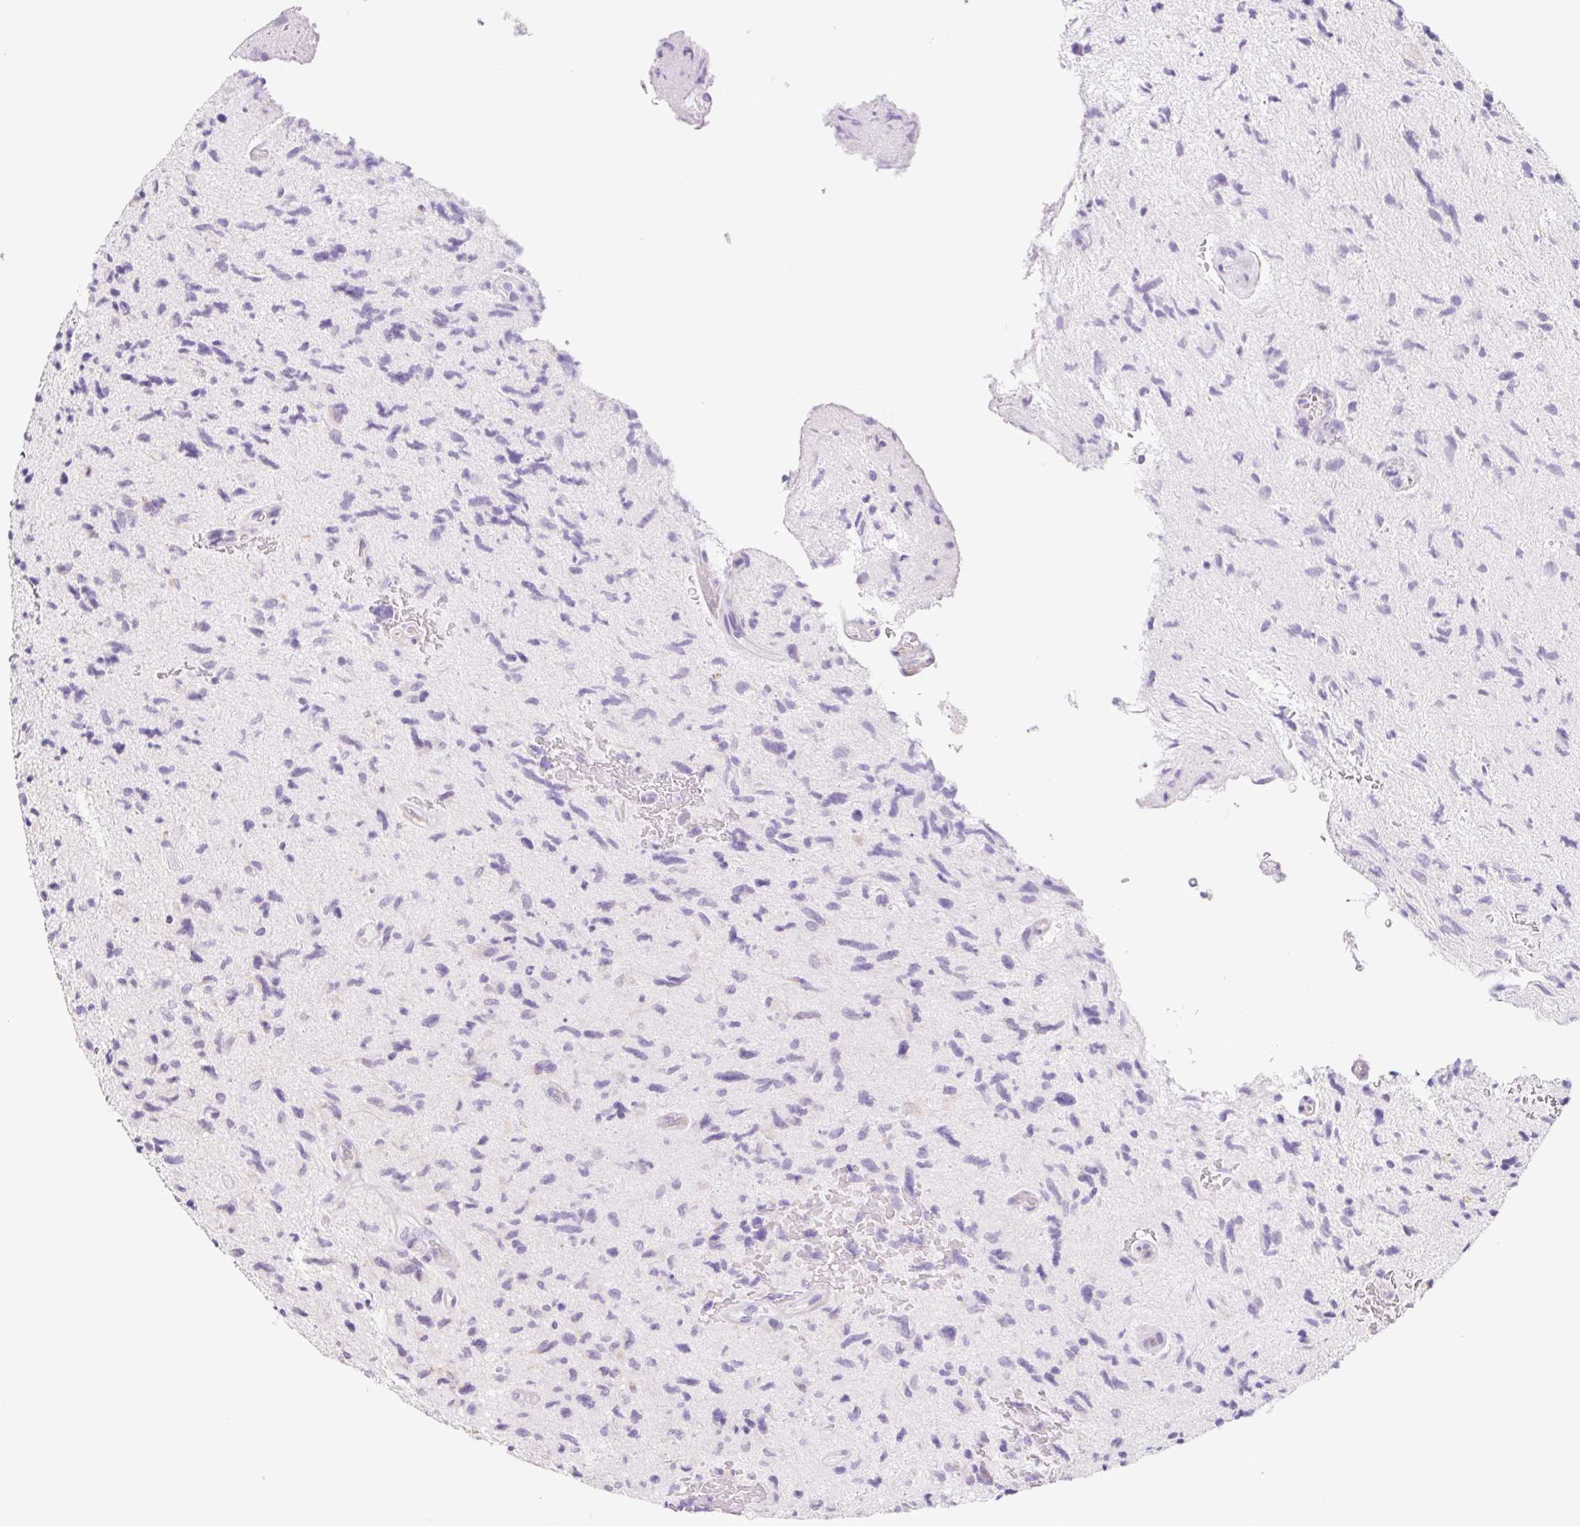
{"staining": {"intensity": "negative", "quantity": "none", "location": "none"}, "tissue": "glioma", "cell_type": "Tumor cells", "image_type": "cancer", "snomed": [{"axis": "morphology", "description": "Glioma, malignant, High grade"}, {"axis": "topography", "description": "Brain"}], "caption": "Image shows no protein expression in tumor cells of glioma tissue.", "gene": "CYP21A2", "patient": {"sex": "male", "age": 54}}